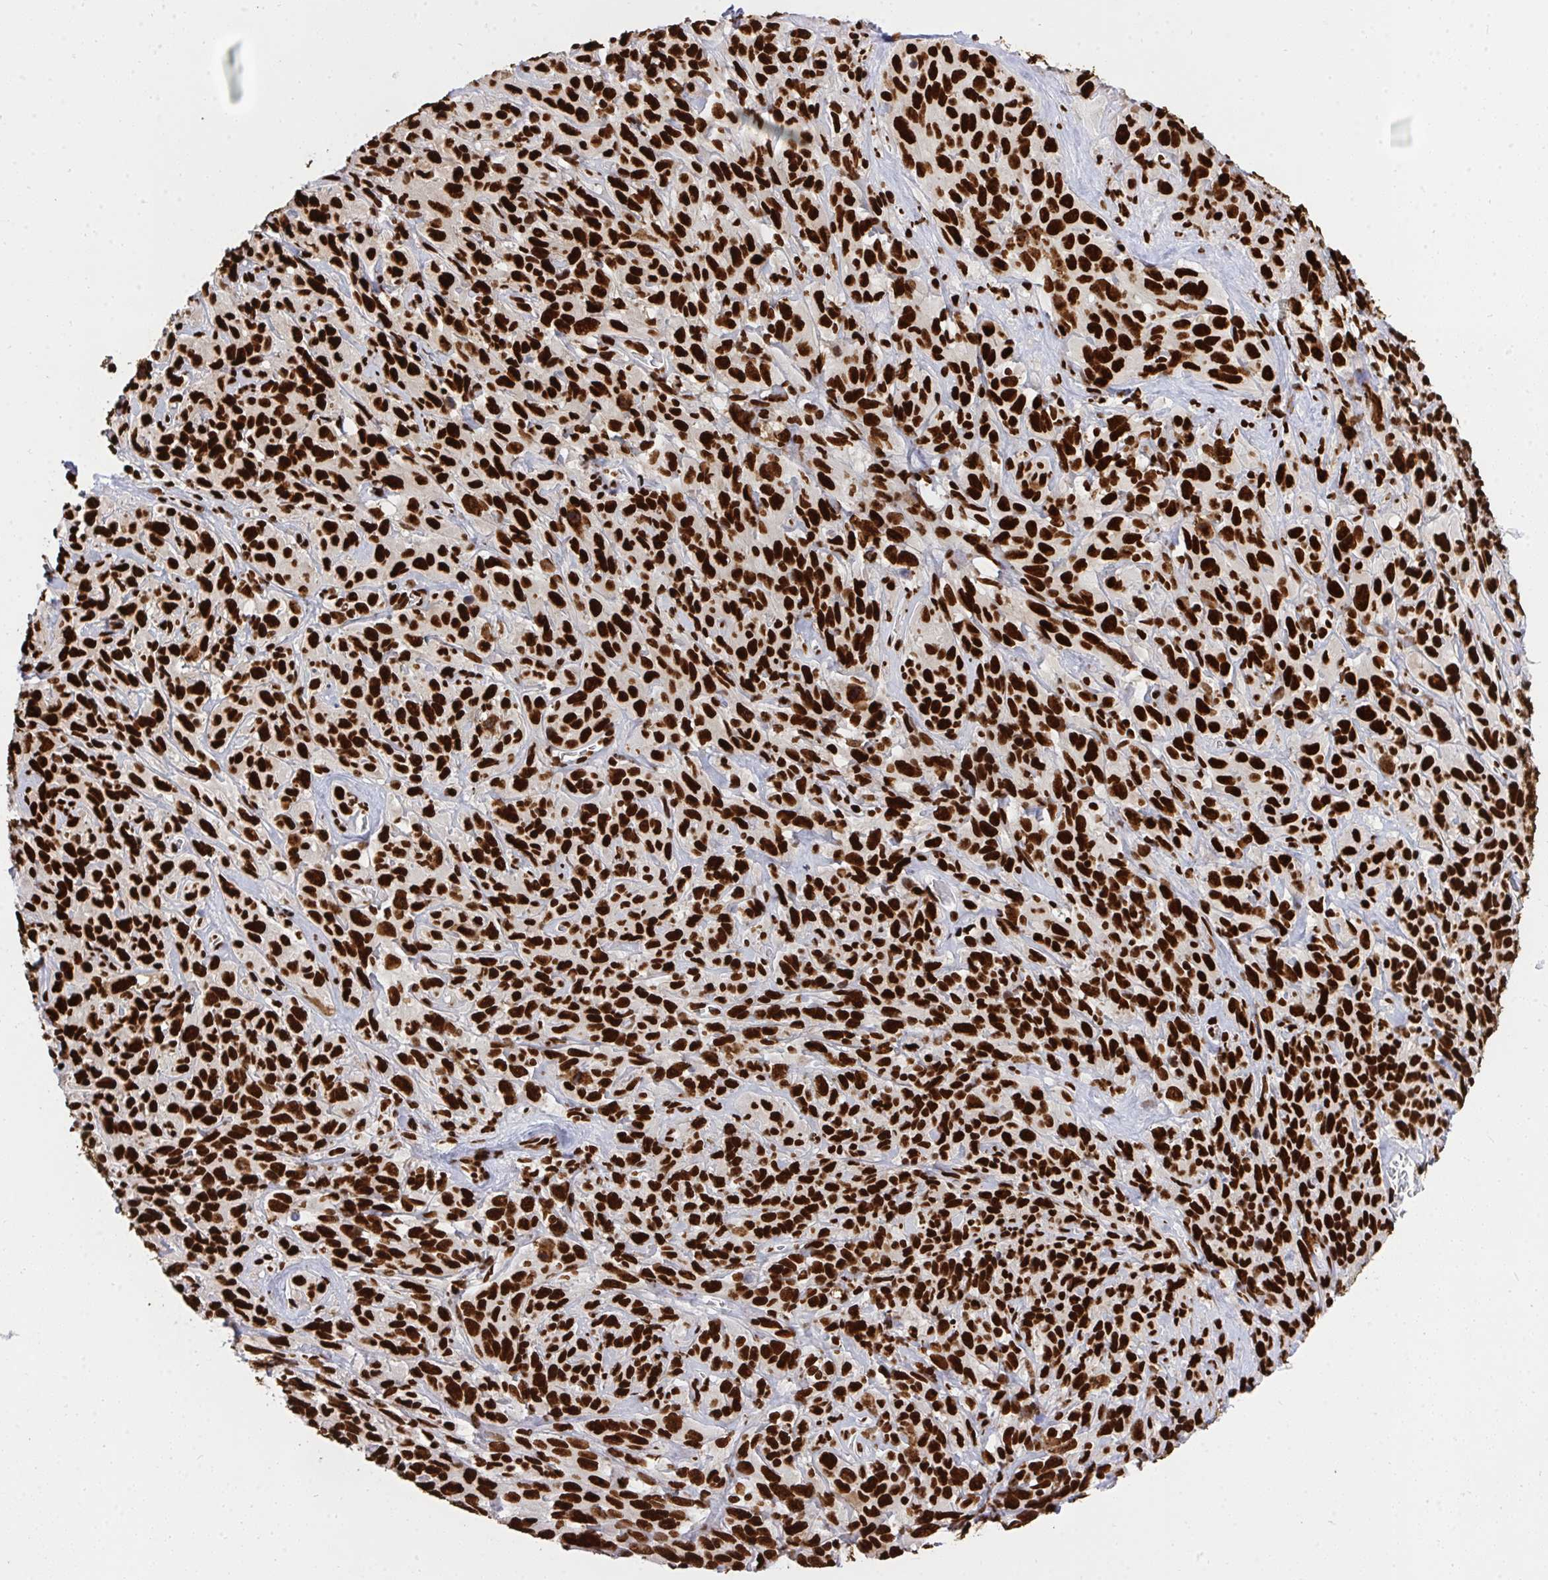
{"staining": {"intensity": "strong", "quantity": ">75%", "location": "nuclear"}, "tissue": "cervical cancer", "cell_type": "Tumor cells", "image_type": "cancer", "snomed": [{"axis": "morphology", "description": "Normal tissue, NOS"}, {"axis": "morphology", "description": "Squamous cell carcinoma, NOS"}, {"axis": "topography", "description": "Cervix"}], "caption": "Strong nuclear positivity is identified in approximately >75% of tumor cells in cervical cancer (squamous cell carcinoma). Using DAB (3,3'-diaminobenzidine) (brown) and hematoxylin (blue) stains, captured at high magnification using brightfield microscopy.", "gene": "HNRNPL", "patient": {"sex": "female", "age": 51}}